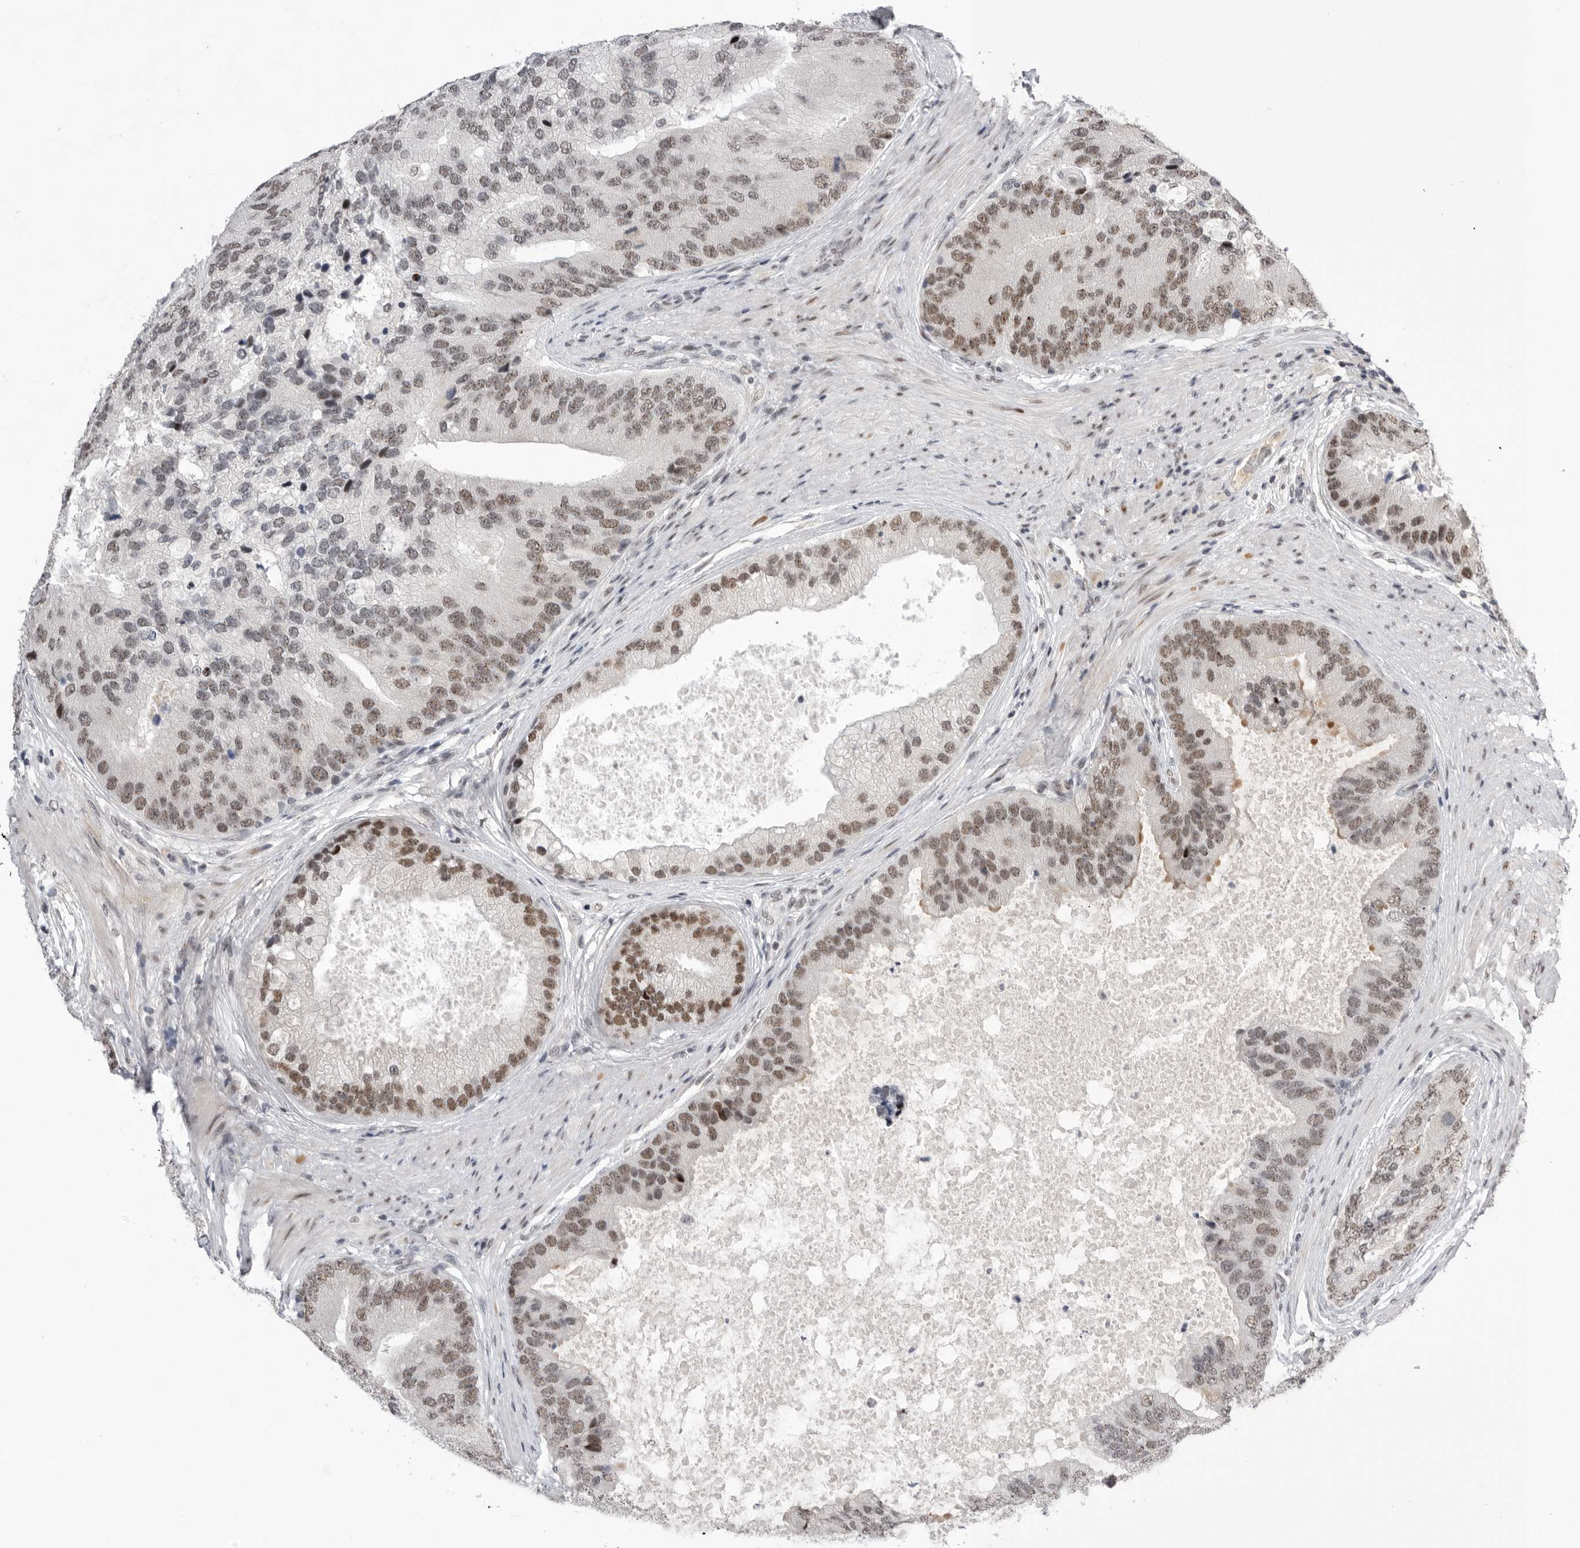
{"staining": {"intensity": "moderate", "quantity": ">75%", "location": "nuclear"}, "tissue": "prostate cancer", "cell_type": "Tumor cells", "image_type": "cancer", "snomed": [{"axis": "morphology", "description": "Adenocarcinoma, High grade"}, {"axis": "topography", "description": "Prostate"}], "caption": "Tumor cells exhibit medium levels of moderate nuclear expression in approximately >75% of cells in human prostate high-grade adenocarcinoma.", "gene": "POU5F1", "patient": {"sex": "male", "age": 70}}